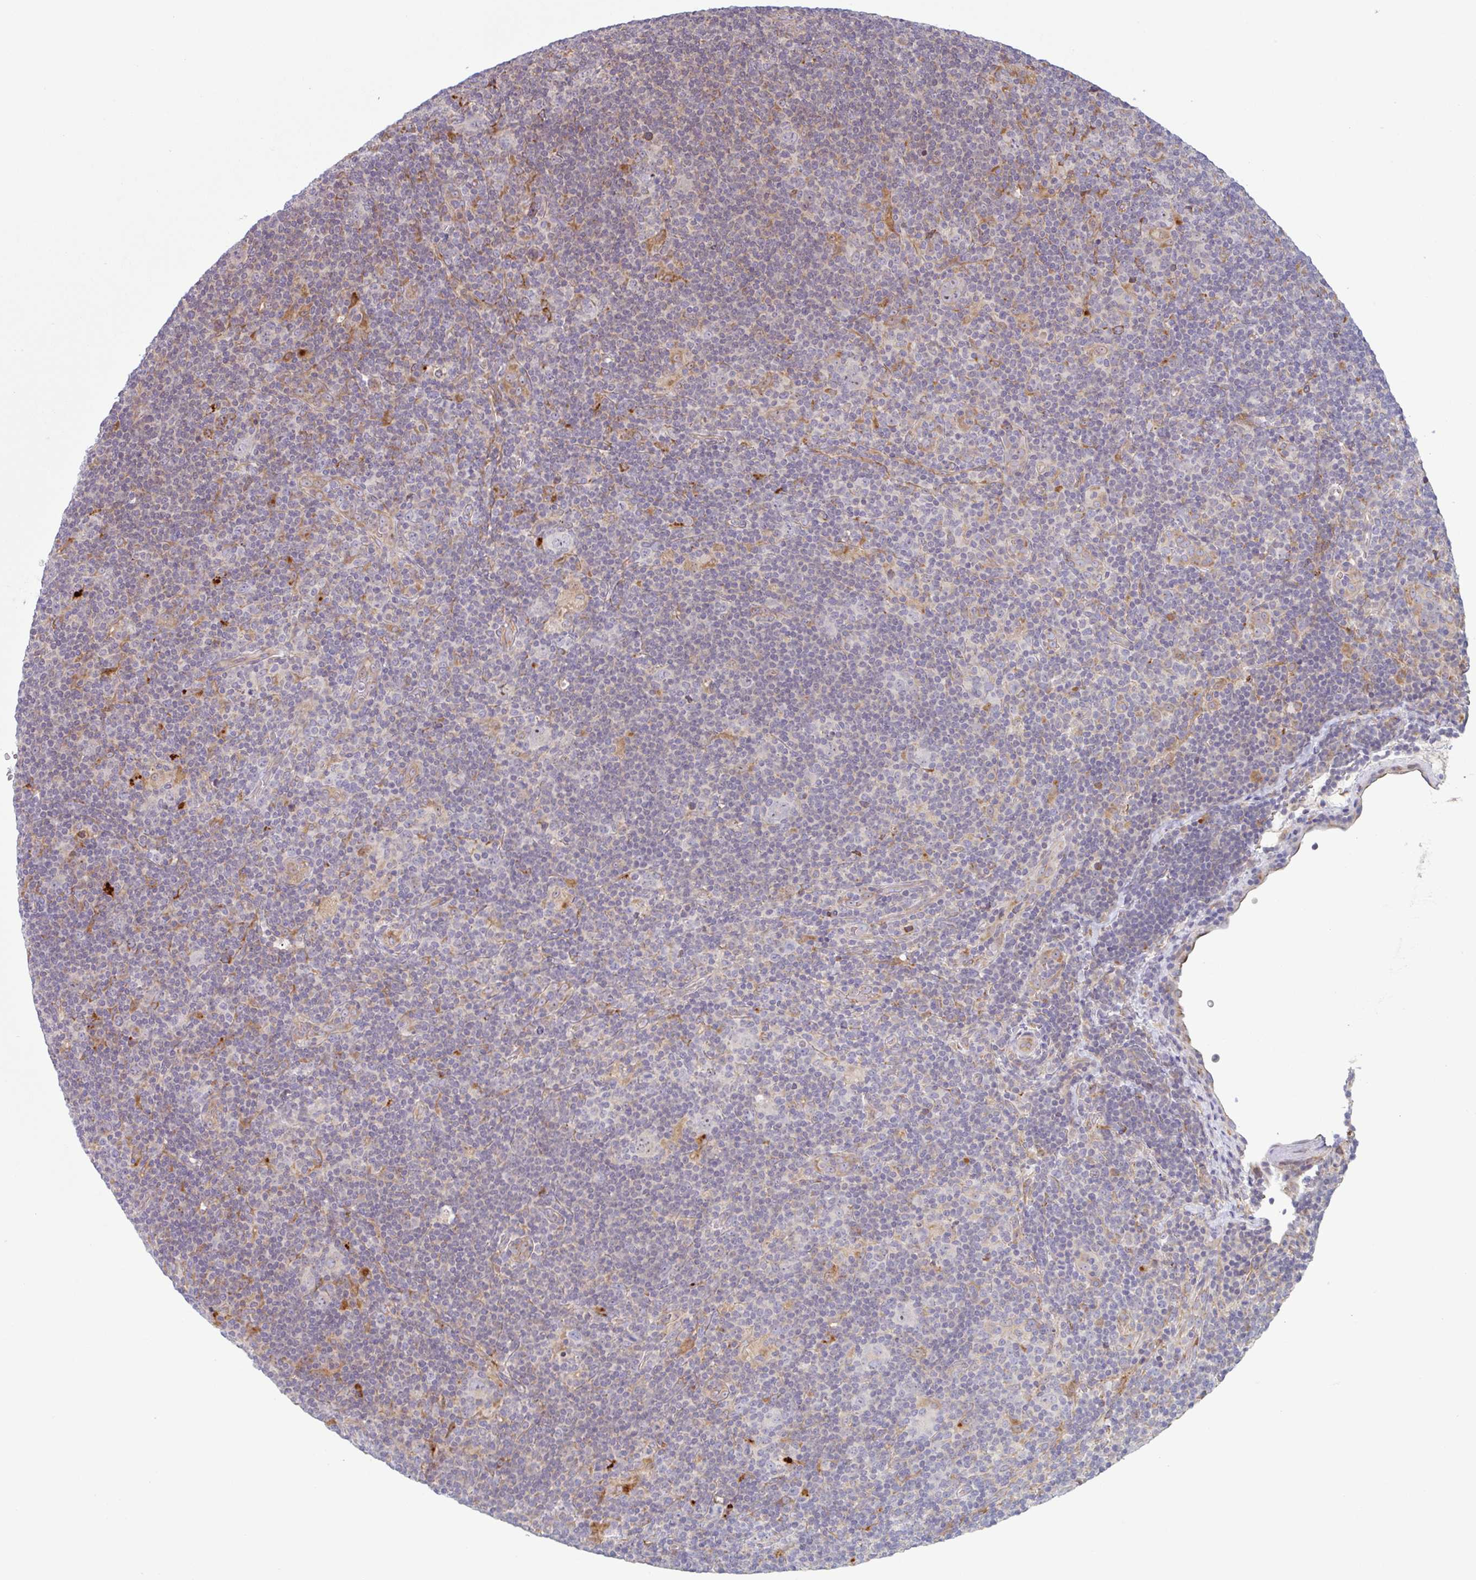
{"staining": {"intensity": "negative", "quantity": "none", "location": "none"}, "tissue": "lymphoma", "cell_type": "Tumor cells", "image_type": "cancer", "snomed": [{"axis": "morphology", "description": "Hodgkin's disease, NOS"}, {"axis": "topography", "description": "Lymph node"}], "caption": "Immunohistochemistry (IHC) of Hodgkin's disease demonstrates no positivity in tumor cells.", "gene": "RIT1", "patient": {"sex": "female", "age": 57}}